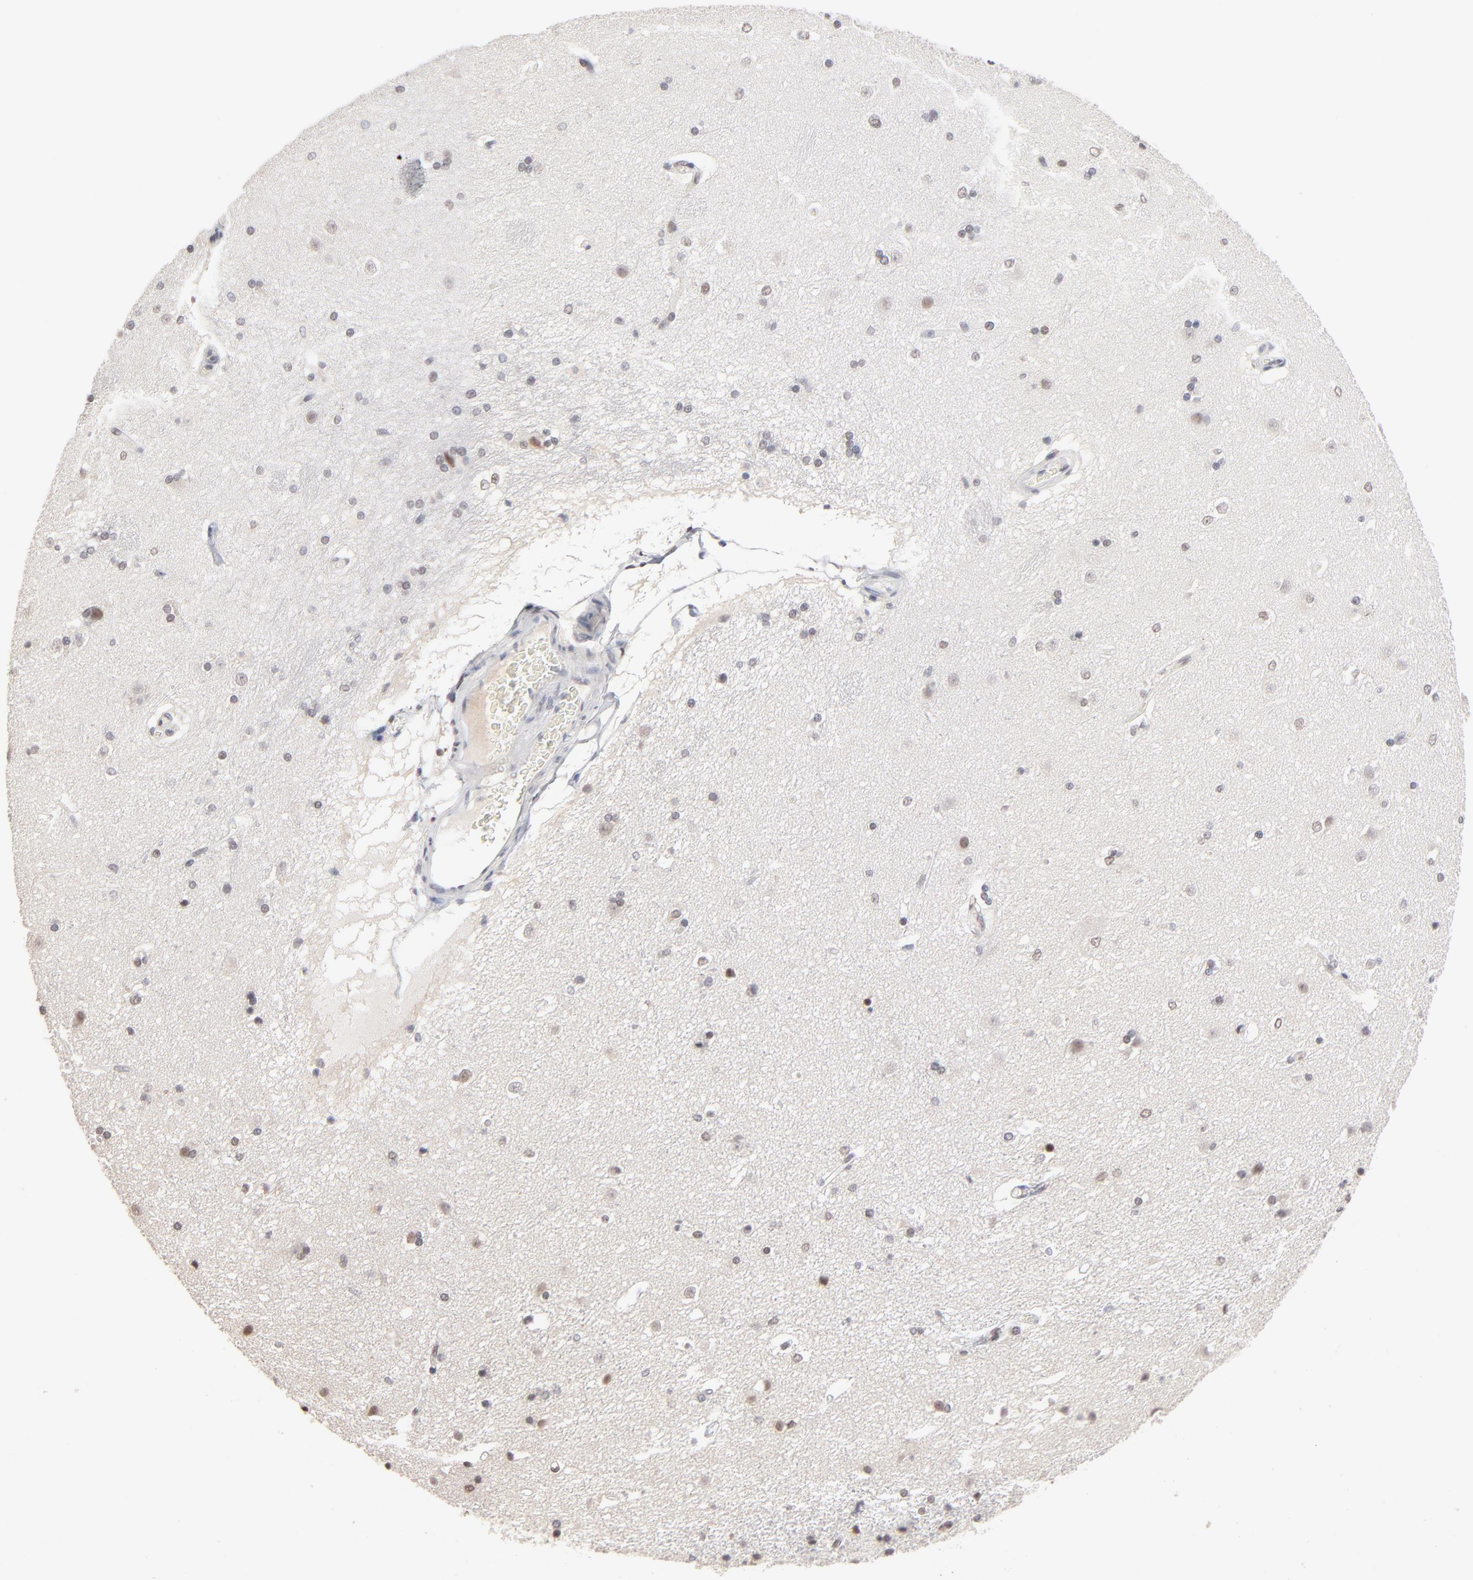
{"staining": {"intensity": "weak", "quantity": "<25%", "location": "nuclear"}, "tissue": "caudate", "cell_type": "Glial cells", "image_type": "normal", "snomed": [{"axis": "morphology", "description": "Normal tissue, NOS"}, {"axis": "topography", "description": "Lateral ventricle wall"}], "caption": "Glial cells show no significant expression in normal caudate.", "gene": "MBIP", "patient": {"sex": "female", "age": 19}}